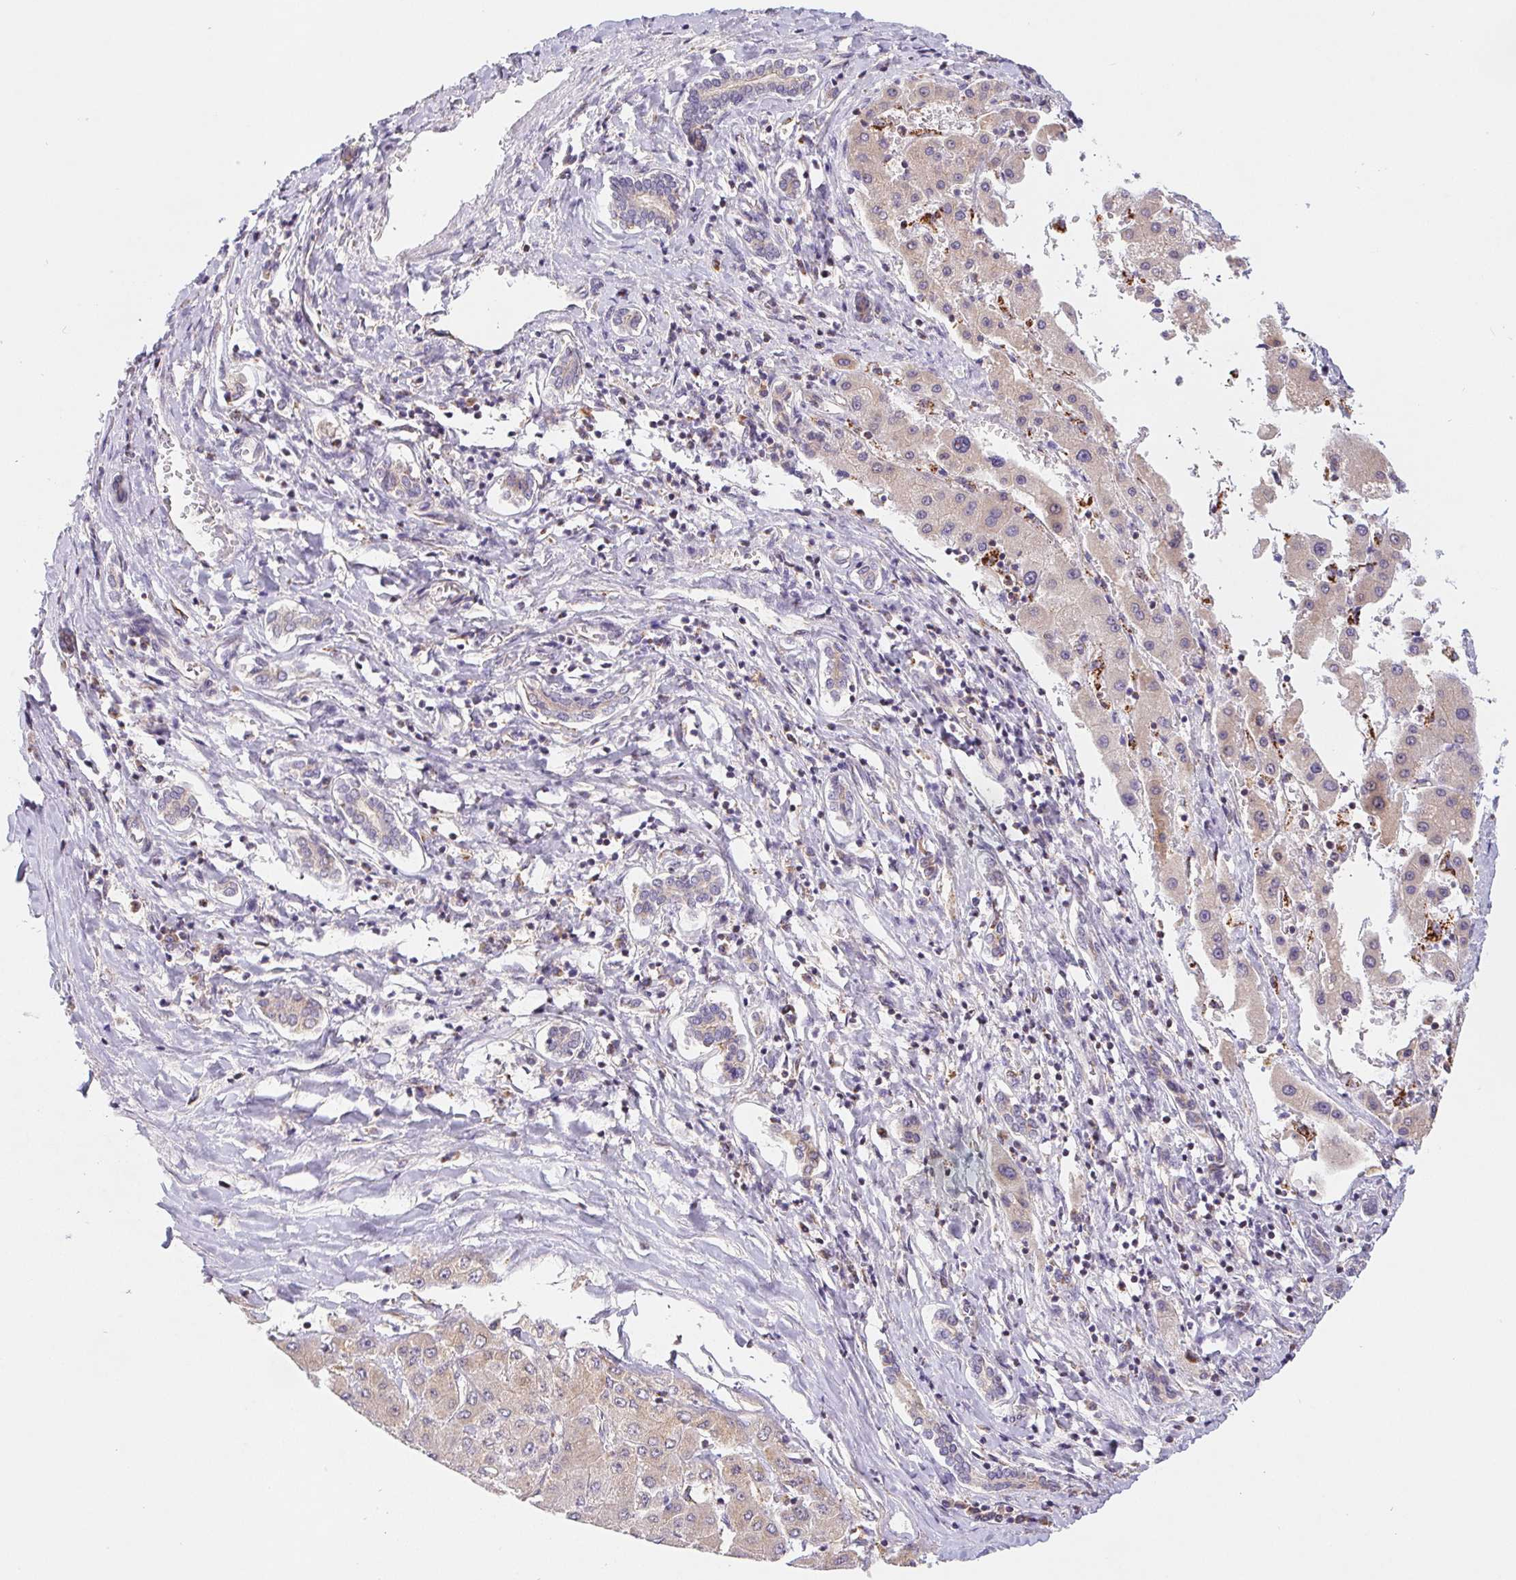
{"staining": {"intensity": "negative", "quantity": "none", "location": "none"}, "tissue": "liver cancer", "cell_type": "Tumor cells", "image_type": "cancer", "snomed": [{"axis": "morphology", "description": "Carcinoma, Hepatocellular, NOS"}, {"axis": "topography", "description": "Liver"}], "caption": "Liver hepatocellular carcinoma was stained to show a protein in brown. There is no significant positivity in tumor cells. The staining is performed using DAB brown chromogen with nuclei counter-stained in using hematoxylin.", "gene": "EMC6", "patient": {"sex": "male", "age": 40}}